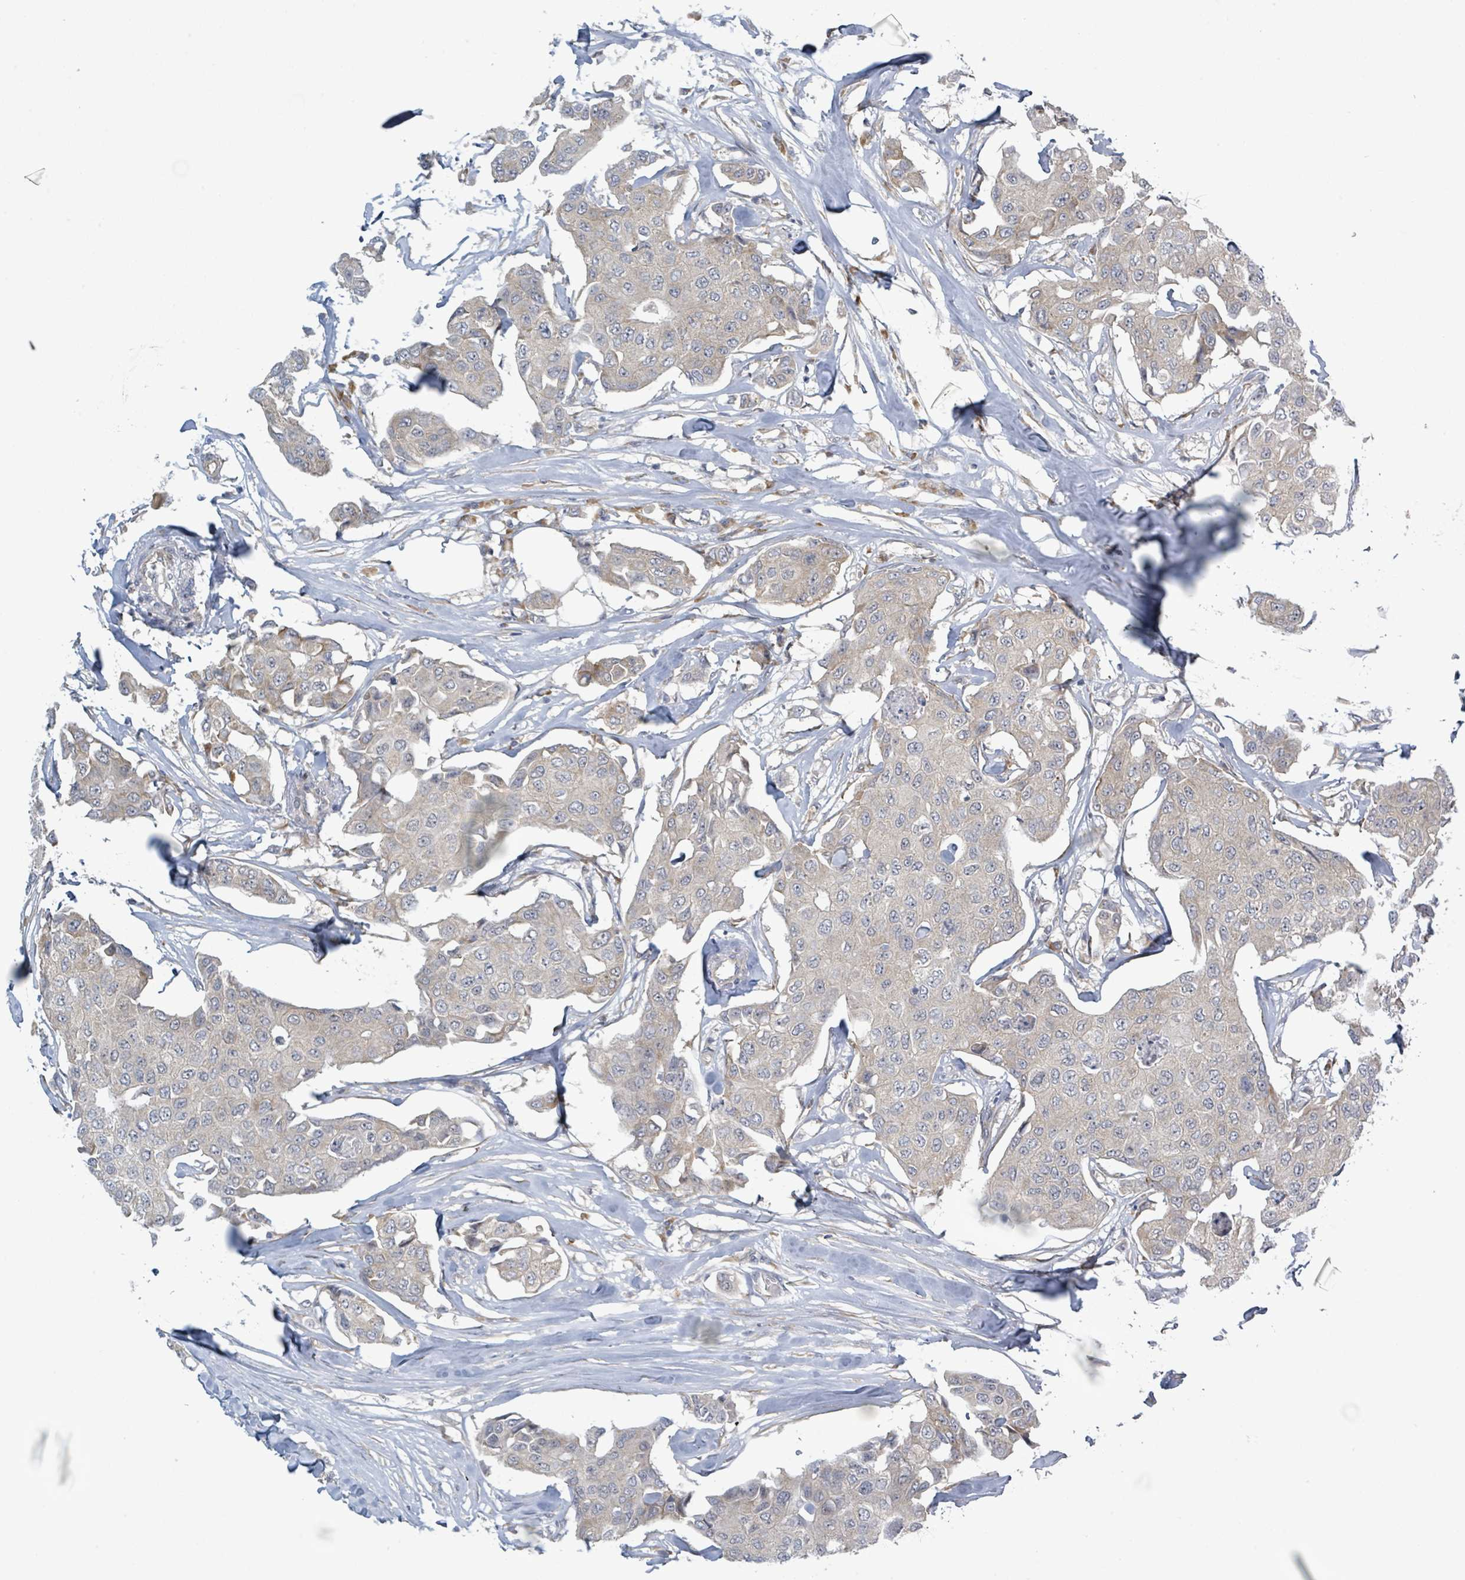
{"staining": {"intensity": "negative", "quantity": "none", "location": "none"}, "tissue": "breast cancer", "cell_type": "Tumor cells", "image_type": "cancer", "snomed": [{"axis": "morphology", "description": "Duct carcinoma"}, {"axis": "topography", "description": "Breast"}, {"axis": "topography", "description": "Lymph node"}], "caption": "Immunohistochemical staining of breast intraductal carcinoma demonstrates no significant expression in tumor cells.", "gene": "RPL32", "patient": {"sex": "female", "age": 80}}